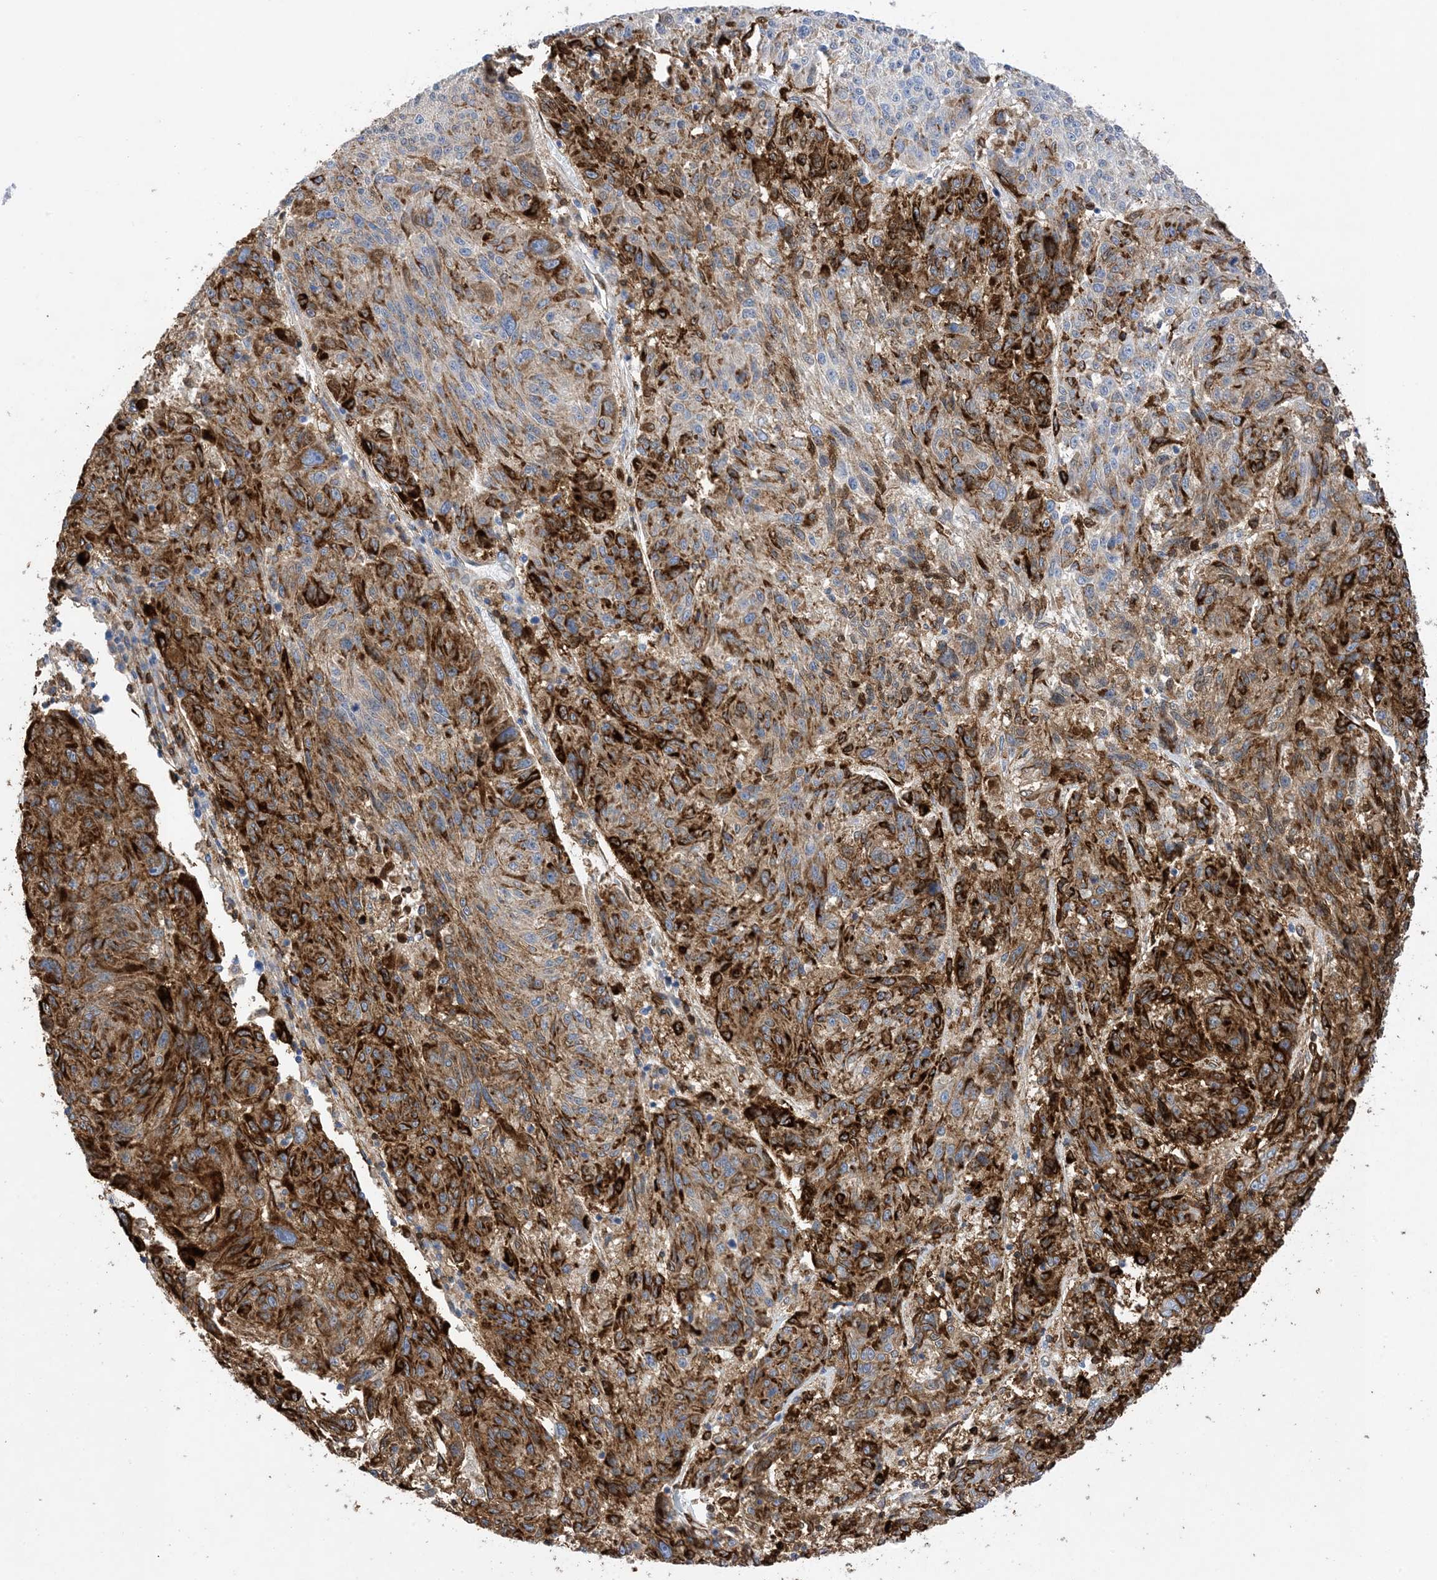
{"staining": {"intensity": "strong", "quantity": ">75%", "location": "cytoplasmic/membranous"}, "tissue": "melanoma", "cell_type": "Tumor cells", "image_type": "cancer", "snomed": [{"axis": "morphology", "description": "Malignant melanoma, NOS"}, {"axis": "topography", "description": "Skin"}], "caption": "Protein staining of melanoma tissue demonstrates strong cytoplasmic/membranous staining in about >75% of tumor cells.", "gene": "ANXA1", "patient": {"sex": "male", "age": 53}}